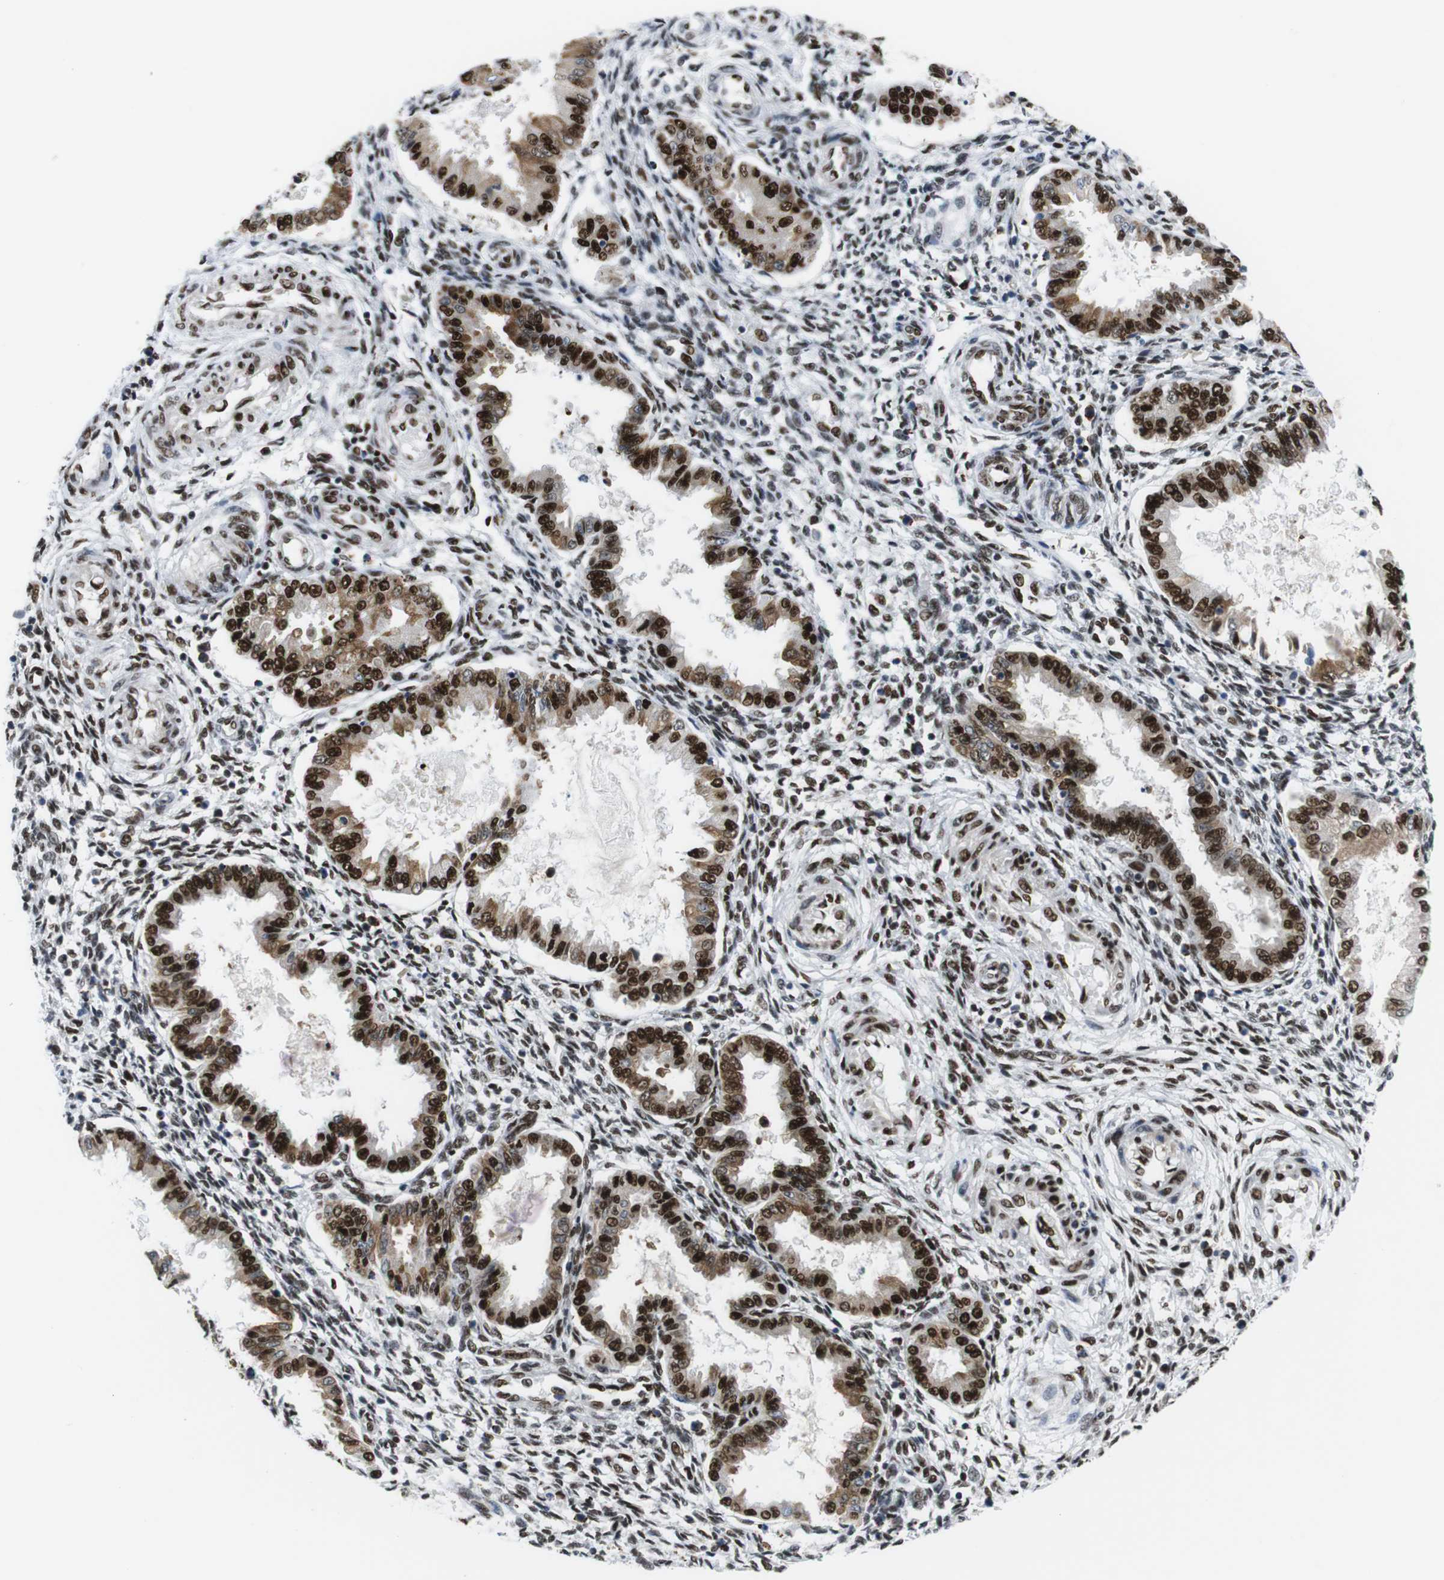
{"staining": {"intensity": "moderate", "quantity": "25%-75%", "location": "nuclear"}, "tissue": "endometrium", "cell_type": "Cells in endometrial stroma", "image_type": "normal", "snomed": [{"axis": "morphology", "description": "Normal tissue, NOS"}, {"axis": "topography", "description": "Endometrium"}], "caption": "A micrograph of endometrium stained for a protein exhibits moderate nuclear brown staining in cells in endometrial stroma.", "gene": "PSME3", "patient": {"sex": "female", "age": 33}}